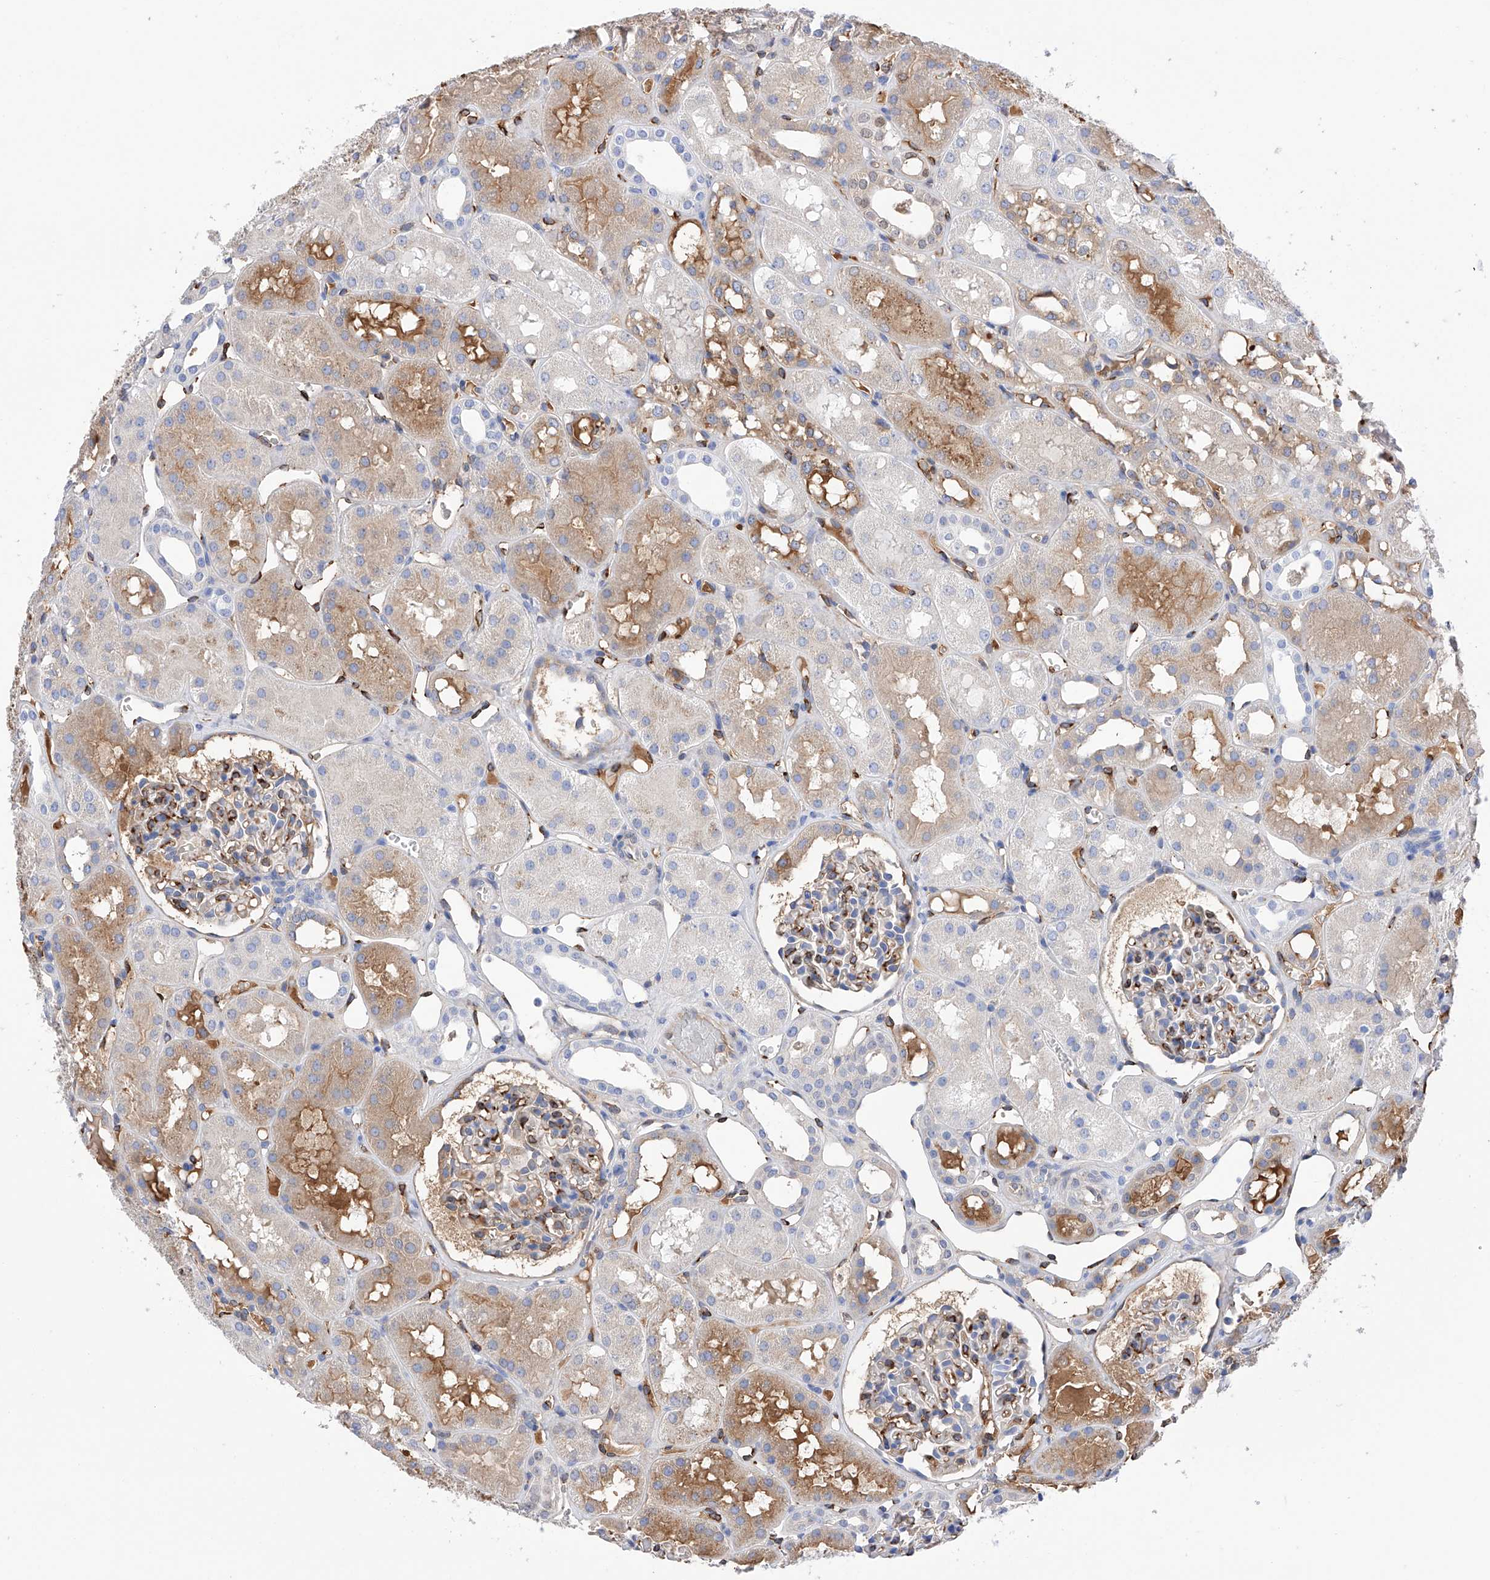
{"staining": {"intensity": "strong", "quantity": "25%-75%", "location": "cytoplasmic/membranous"}, "tissue": "kidney", "cell_type": "Cells in glomeruli", "image_type": "normal", "snomed": [{"axis": "morphology", "description": "Normal tissue, NOS"}, {"axis": "topography", "description": "Kidney"}], "caption": "Brown immunohistochemical staining in normal kidney reveals strong cytoplasmic/membranous staining in about 25%-75% of cells in glomeruli.", "gene": "PDIA5", "patient": {"sex": "male", "age": 16}}